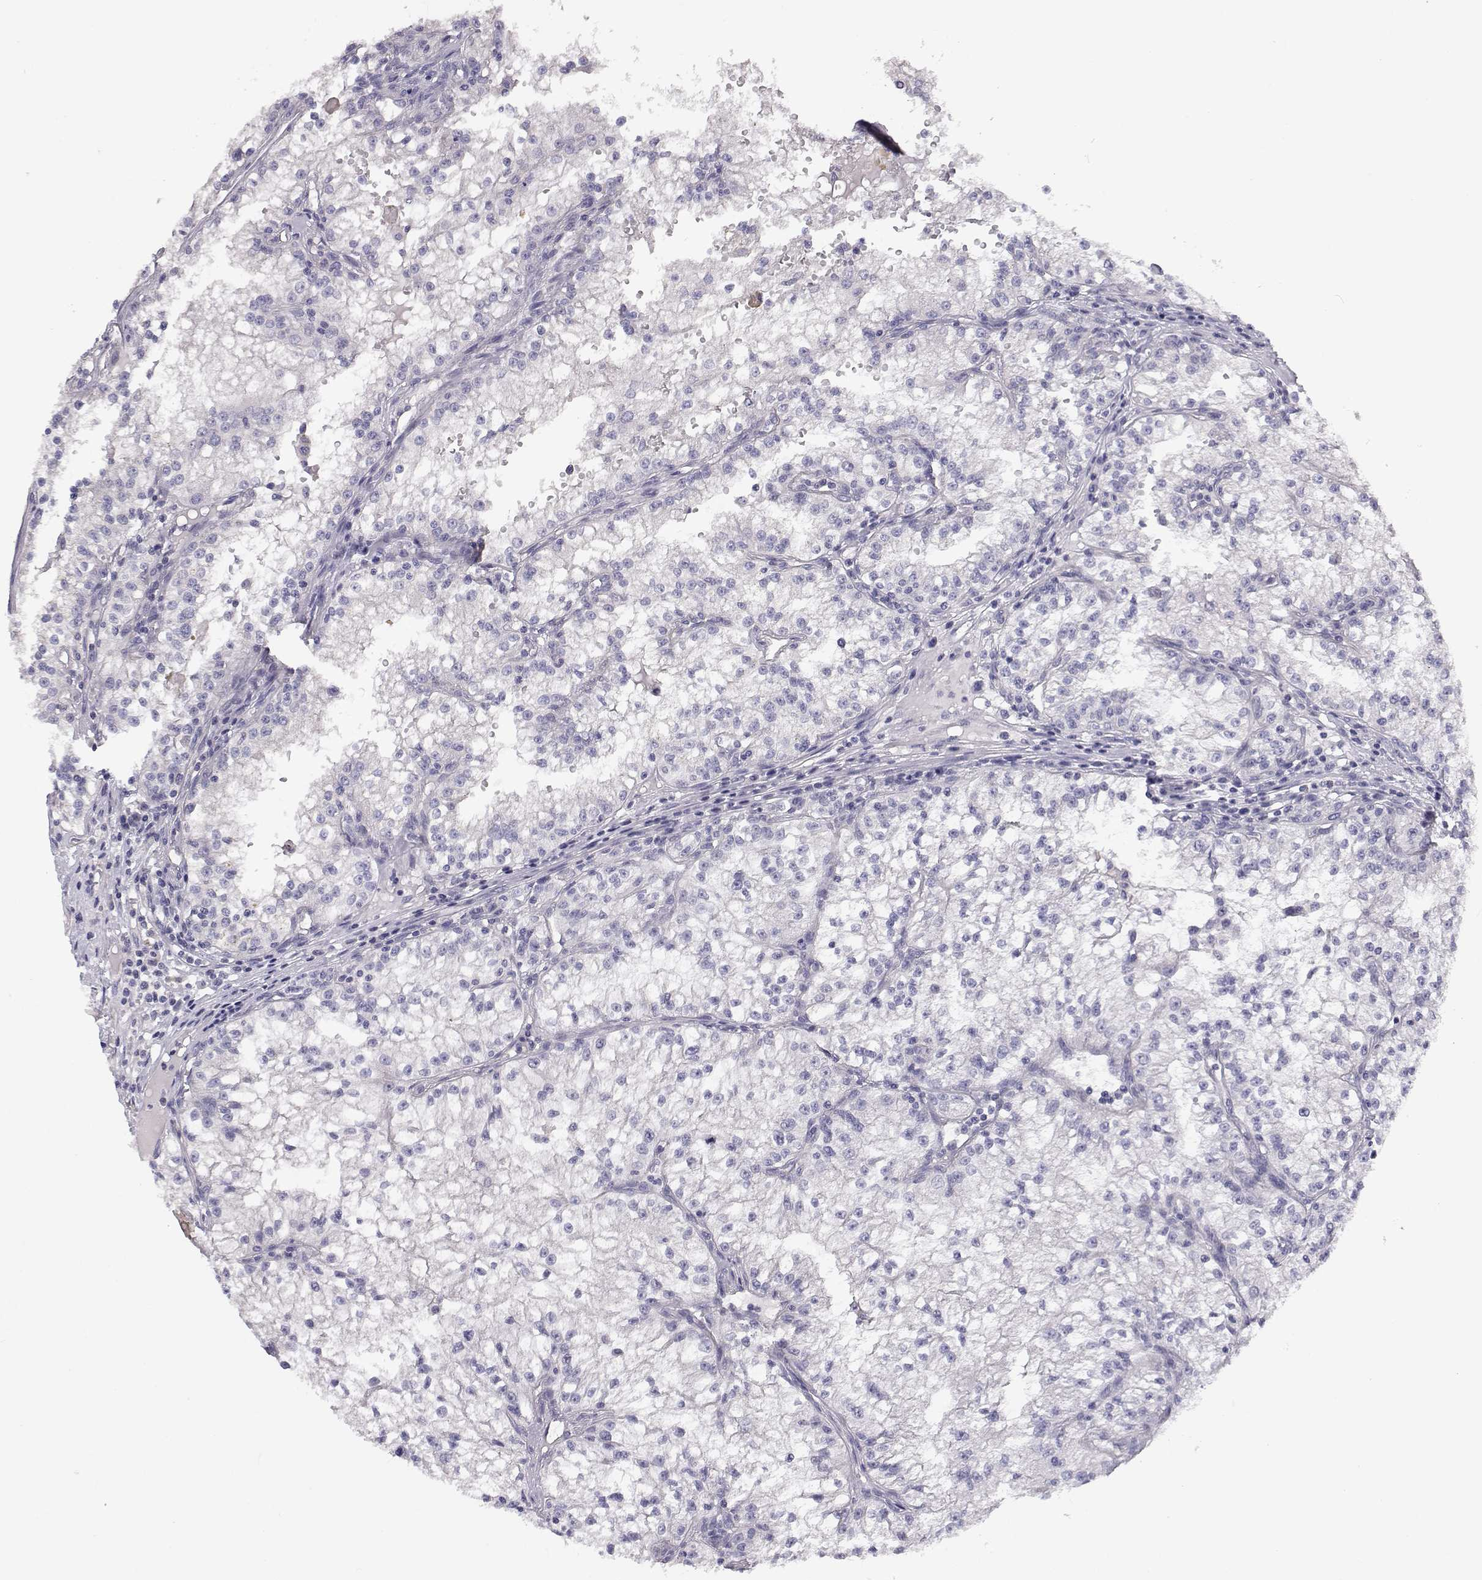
{"staining": {"intensity": "negative", "quantity": "none", "location": "none"}, "tissue": "renal cancer", "cell_type": "Tumor cells", "image_type": "cancer", "snomed": [{"axis": "morphology", "description": "Adenocarcinoma, NOS"}, {"axis": "topography", "description": "Kidney"}], "caption": "Tumor cells show no significant protein staining in renal cancer (adenocarcinoma).", "gene": "ANKRD65", "patient": {"sex": "male", "age": 36}}